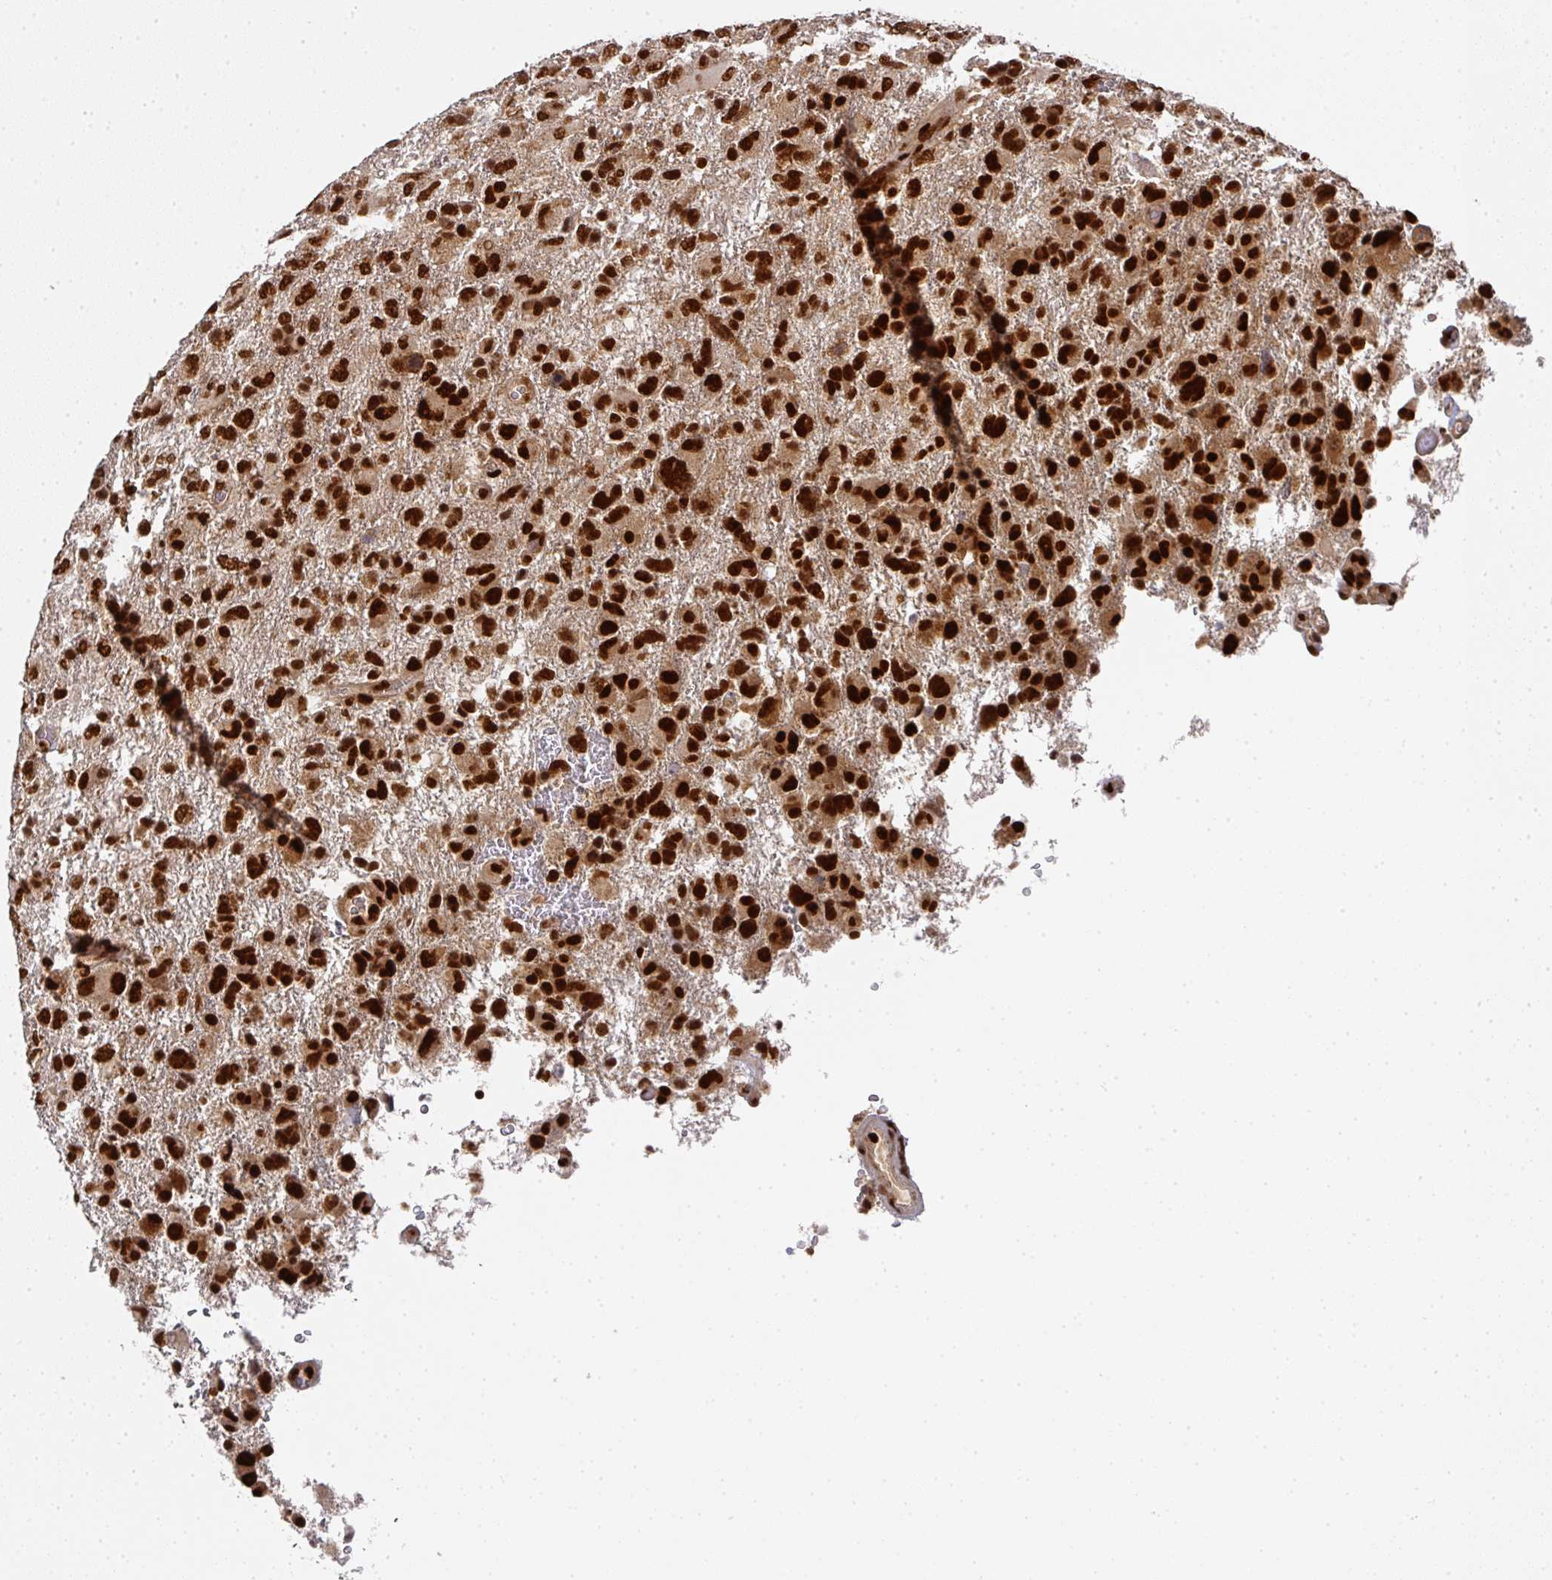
{"staining": {"intensity": "strong", "quantity": ">75%", "location": "nuclear"}, "tissue": "glioma", "cell_type": "Tumor cells", "image_type": "cancer", "snomed": [{"axis": "morphology", "description": "Glioma, malignant, High grade"}, {"axis": "topography", "description": "Brain"}], "caption": "Immunohistochemistry of glioma reveals high levels of strong nuclear expression in about >75% of tumor cells.", "gene": "DIDO1", "patient": {"sex": "male", "age": 61}}